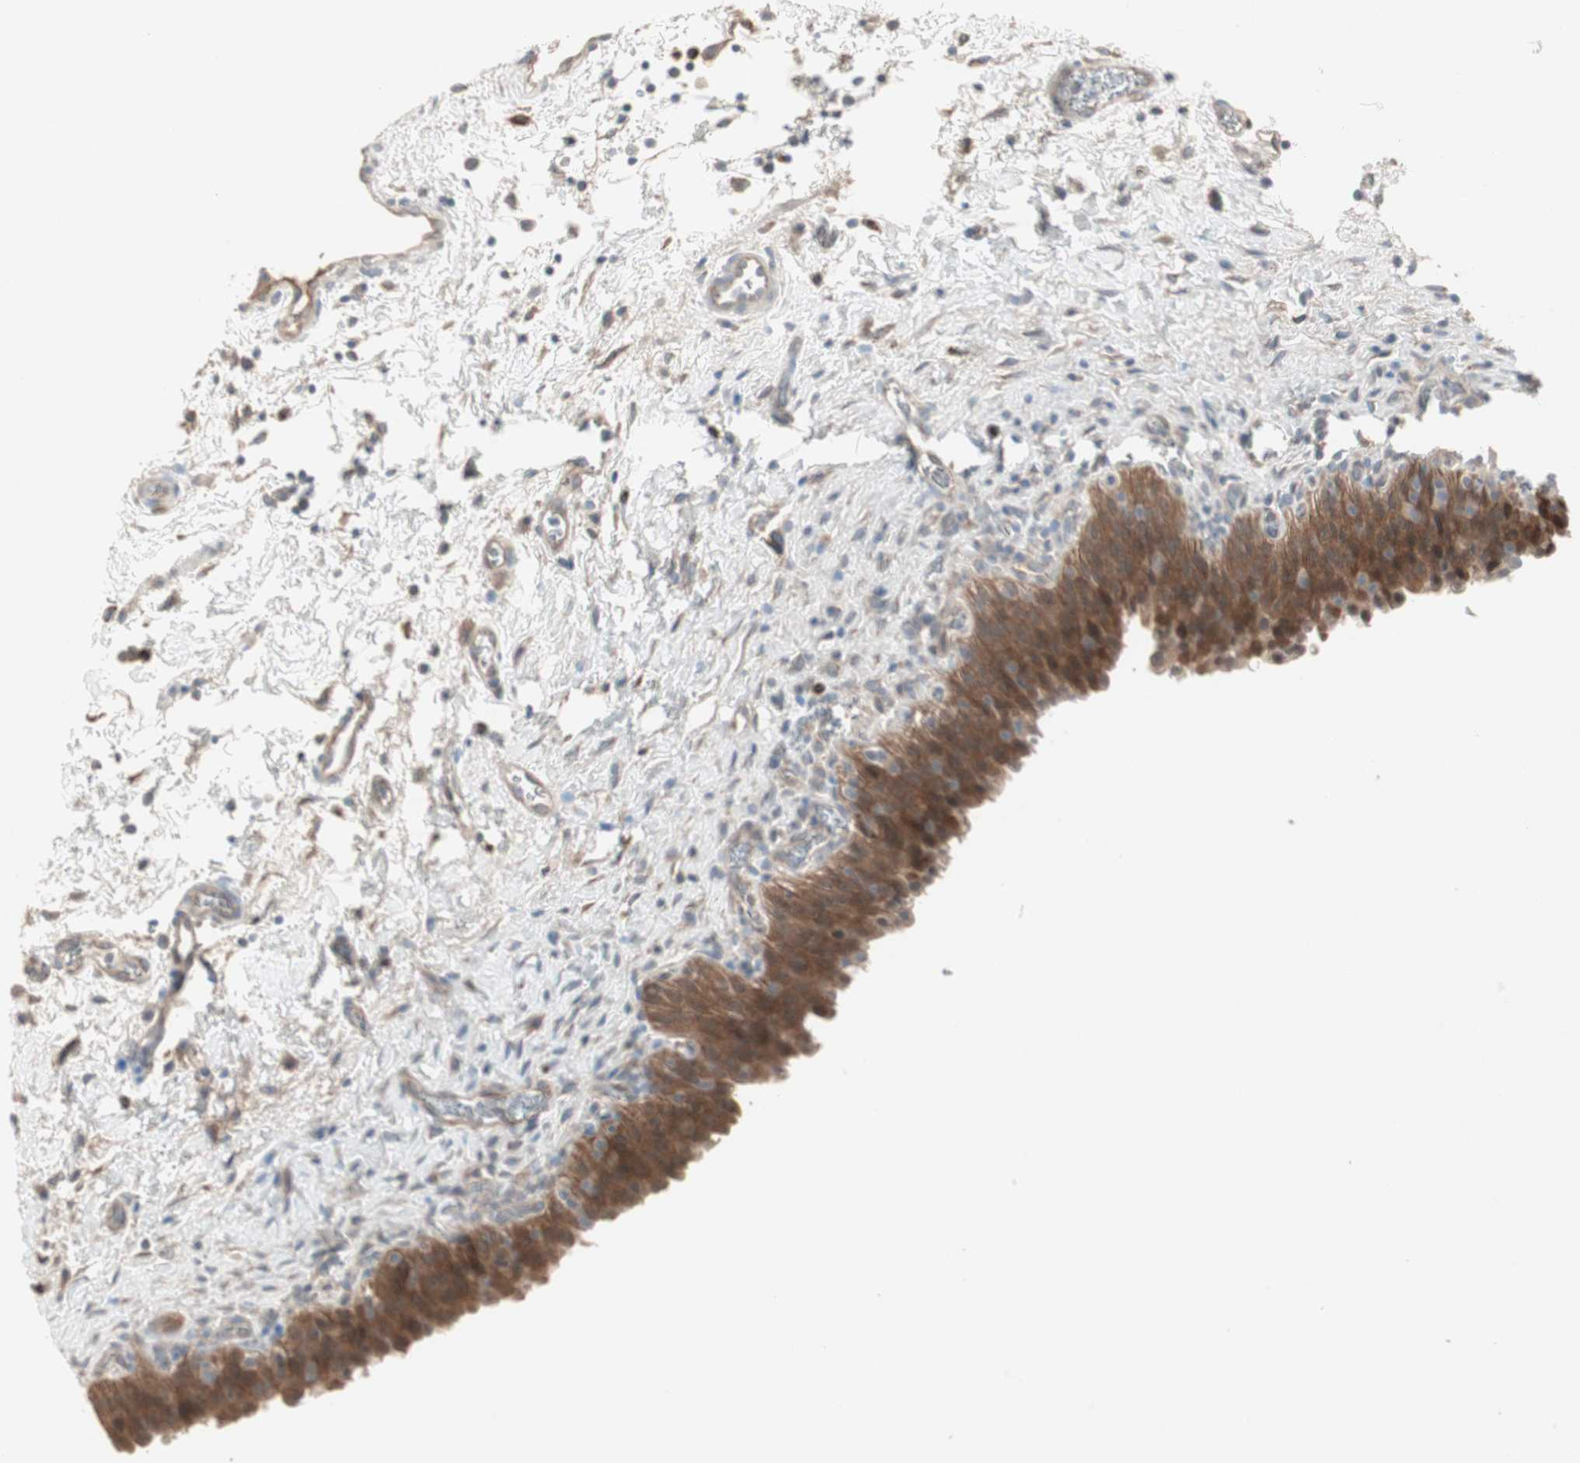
{"staining": {"intensity": "strong", "quantity": ">75%", "location": "cytoplasmic/membranous"}, "tissue": "urinary bladder", "cell_type": "Urothelial cells", "image_type": "normal", "snomed": [{"axis": "morphology", "description": "Normal tissue, NOS"}, {"axis": "topography", "description": "Urinary bladder"}], "caption": "Protein expression analysis of unremarkable human urinary bladder reveals strong cytoplasmic/membranous staining in about >75% of urothelial cells. Using DAB (3,3'-diaminobenzidine) (brown) and hematoxylin (blue) stains, captured at high magnification using brightfield microscopy.", "gene": "JMJD7", "patient": {"sex": "male", "age": 51}}